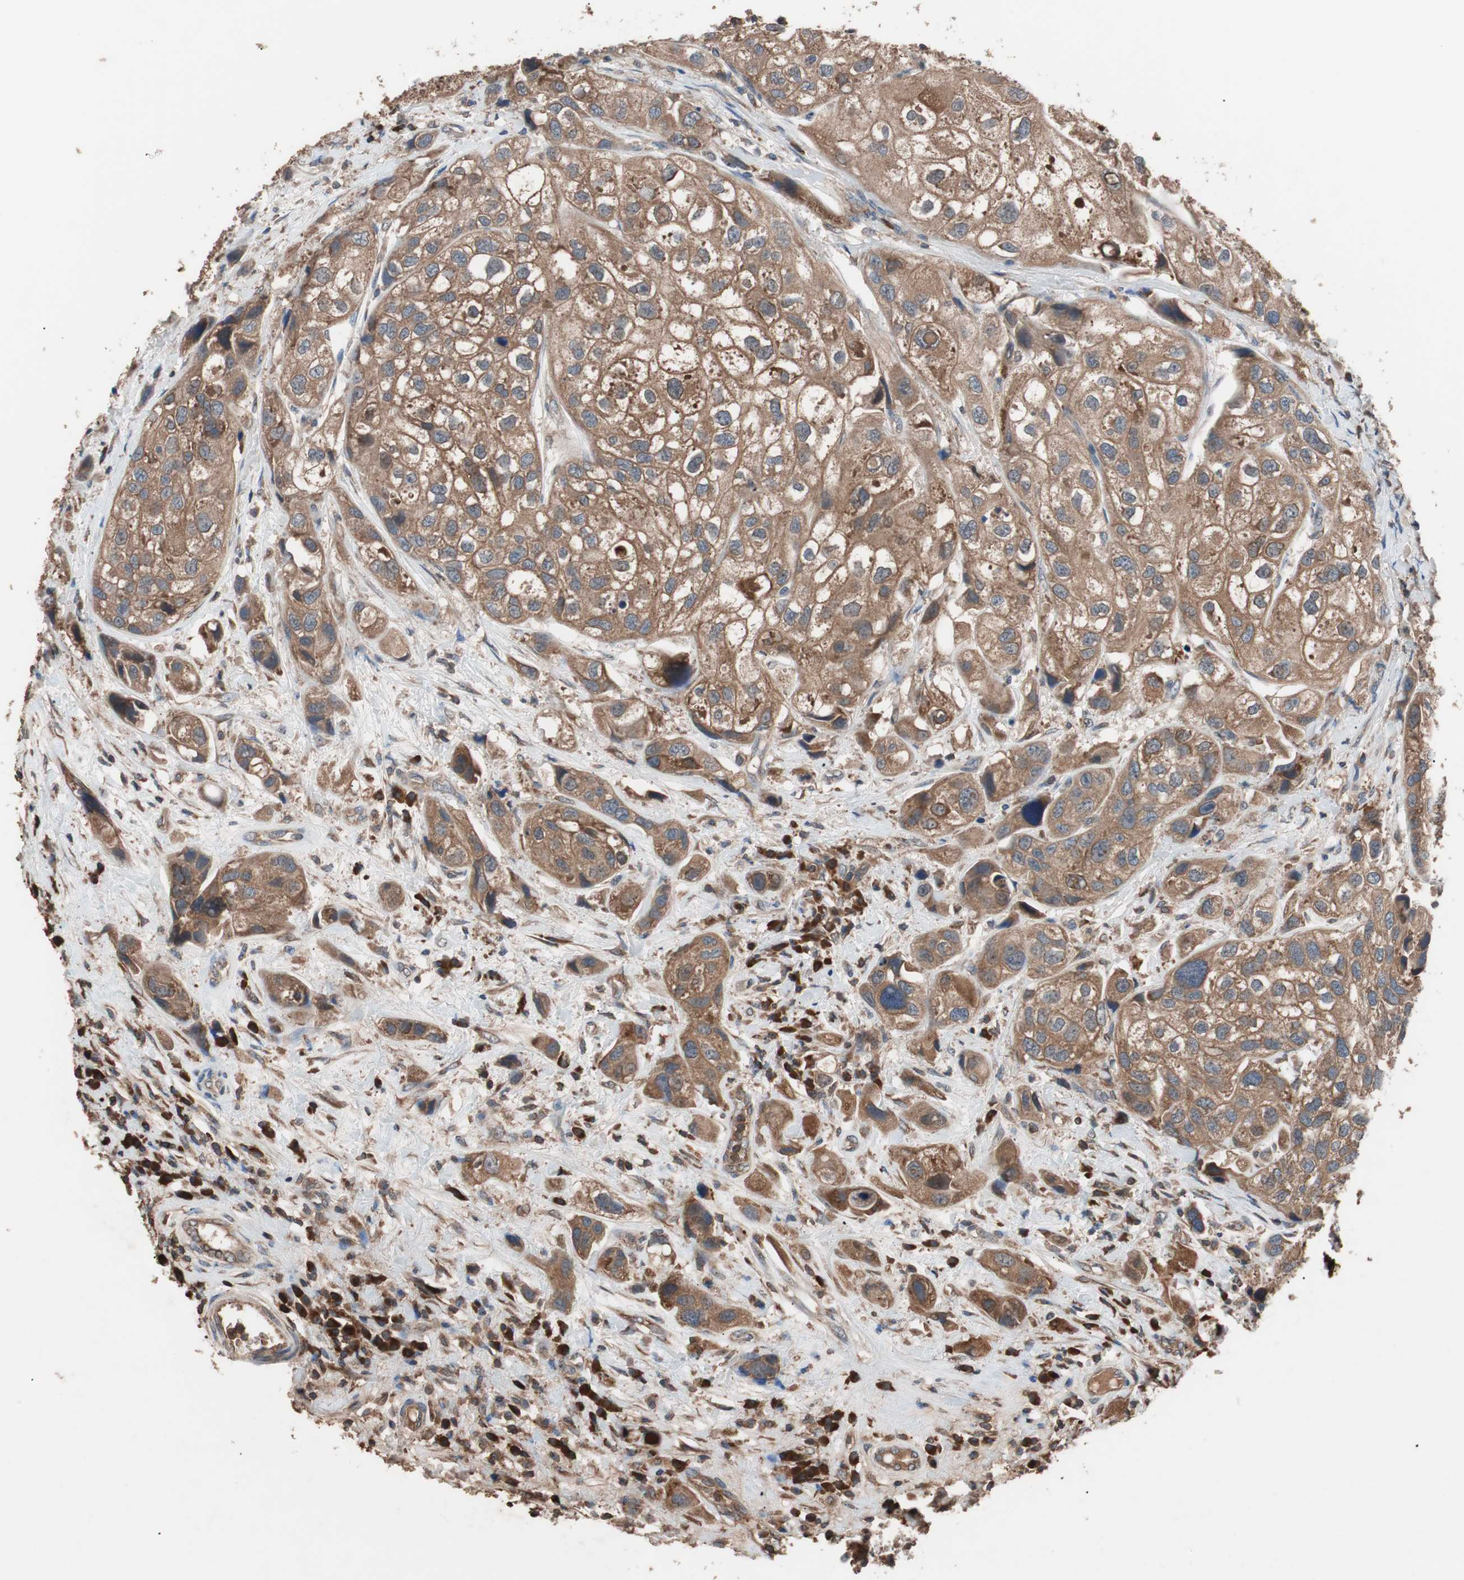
{"staining": {"intensity": "moderate", "quantity": ">75%", "location": "cytoplasmic/membranous"}, "tissue": "urothelial cancer", "cell_type": "Tumor cells", "image_type": "cancer", "snomed": [{"axis": "morphology", "description": "Urothelial carcinoma, High grade"}, {"axis": "topography", "description": "Urinary bladder"}], "caption": "Immunohistochemistry of human urothelial cancer reveals medium levels of moderate cytoplasmic/membranous expression in about >75% of tumor cells.", "gene": "GLYCTK", "patient": {"sex": "female", "age": 64}}